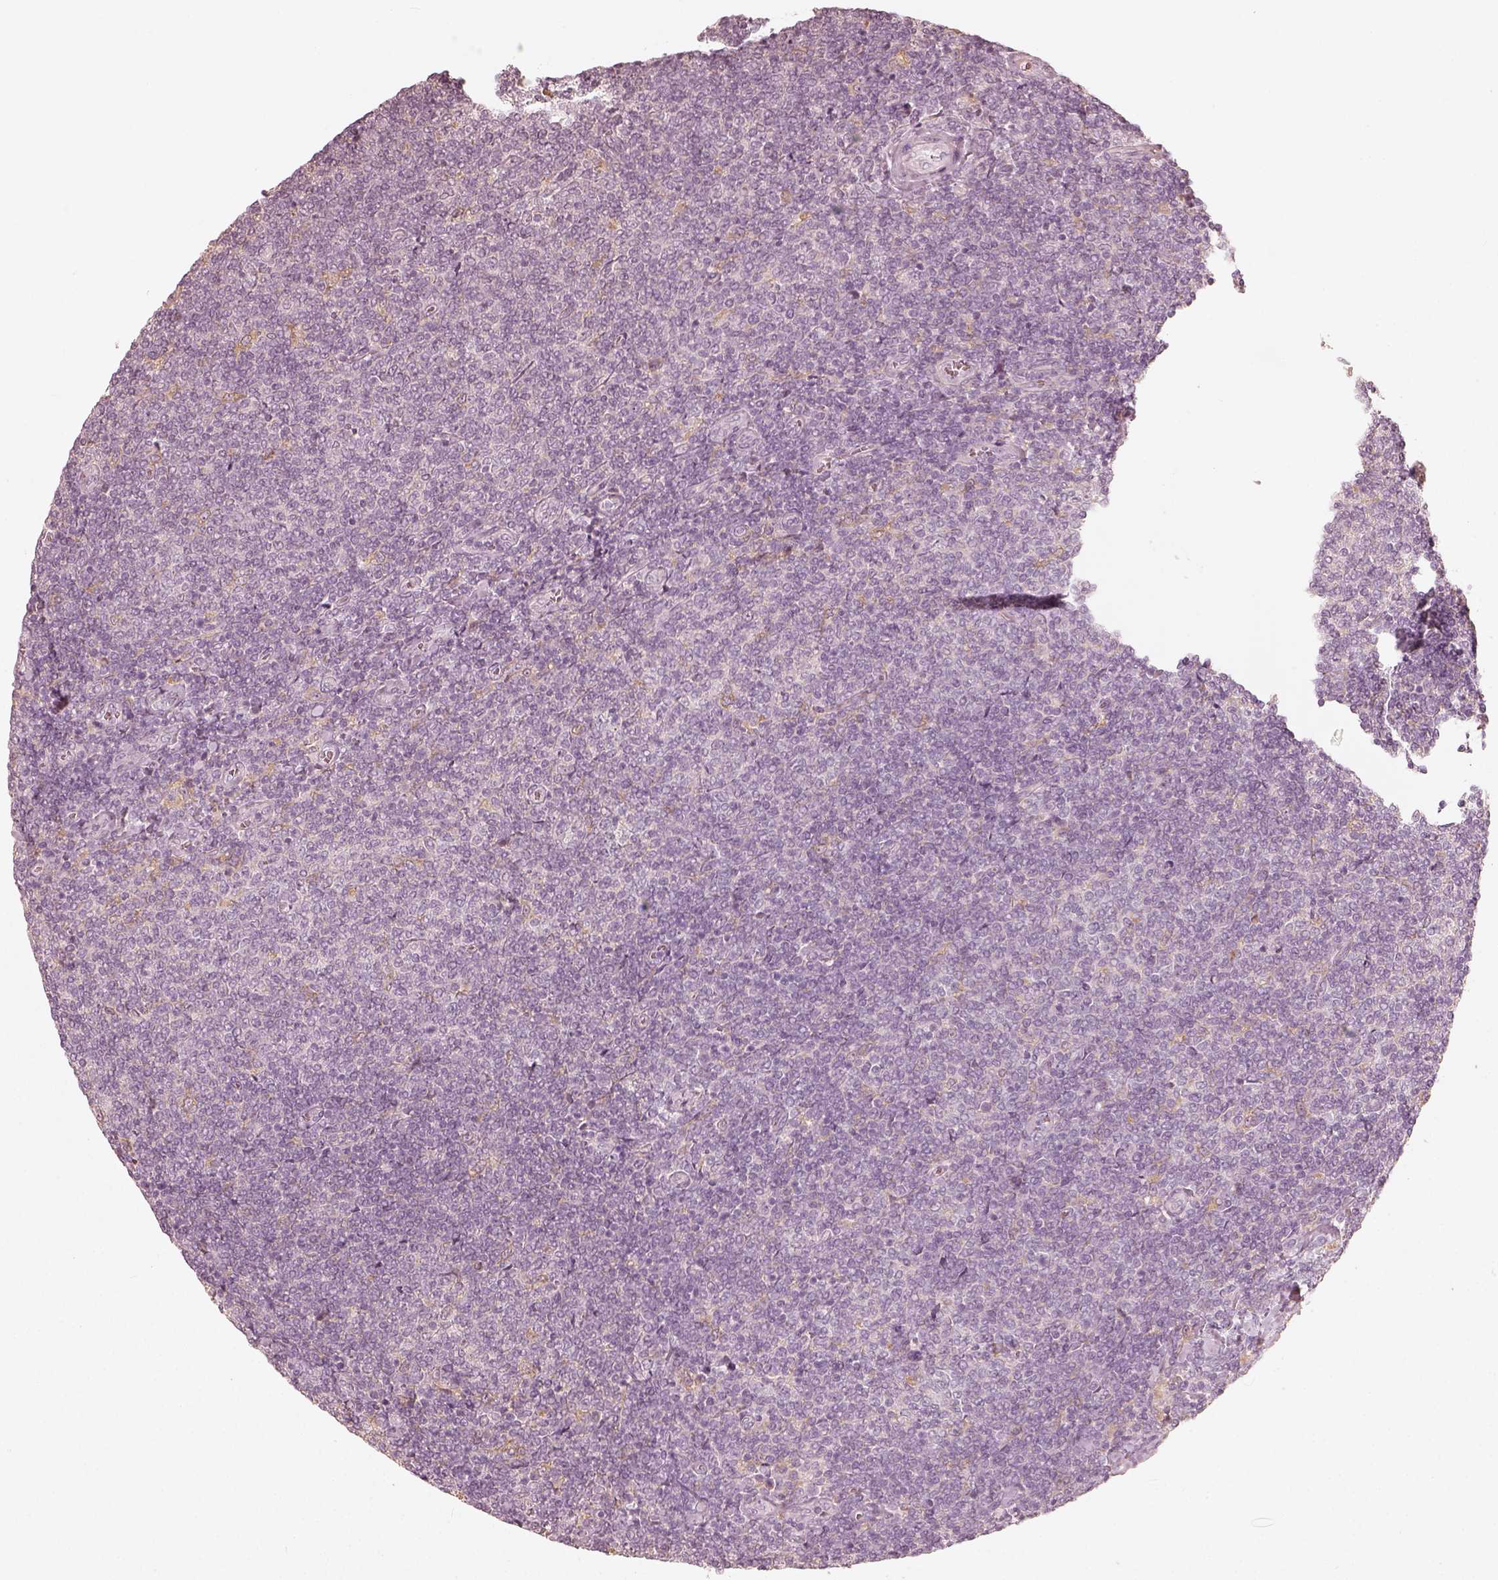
{"staining": {"intensity": "negative", "quantity": "none", "location": "none"}, "tissue": "lymphoma", "cell_type": "Tumor cells", "image_type": "cancer", "snomed": [{"axis": "morphology", "description": "Malignant lymphoma, non-Hodgkin's type, Low grade"}, {"axis": "topography", "description": "Lymph node"}], "caption": "A histopathology image of human lymphoma is negative for staining in tumor cells. (Stains: DAB (3,3'-diaminobenzidine) immunohistochemistry with hematoxylin counter stain, Microscopy: brightfield microscopy at high magnification).", "gene": "FMNL2", "patient": {"sex": "male", "age": 52}}